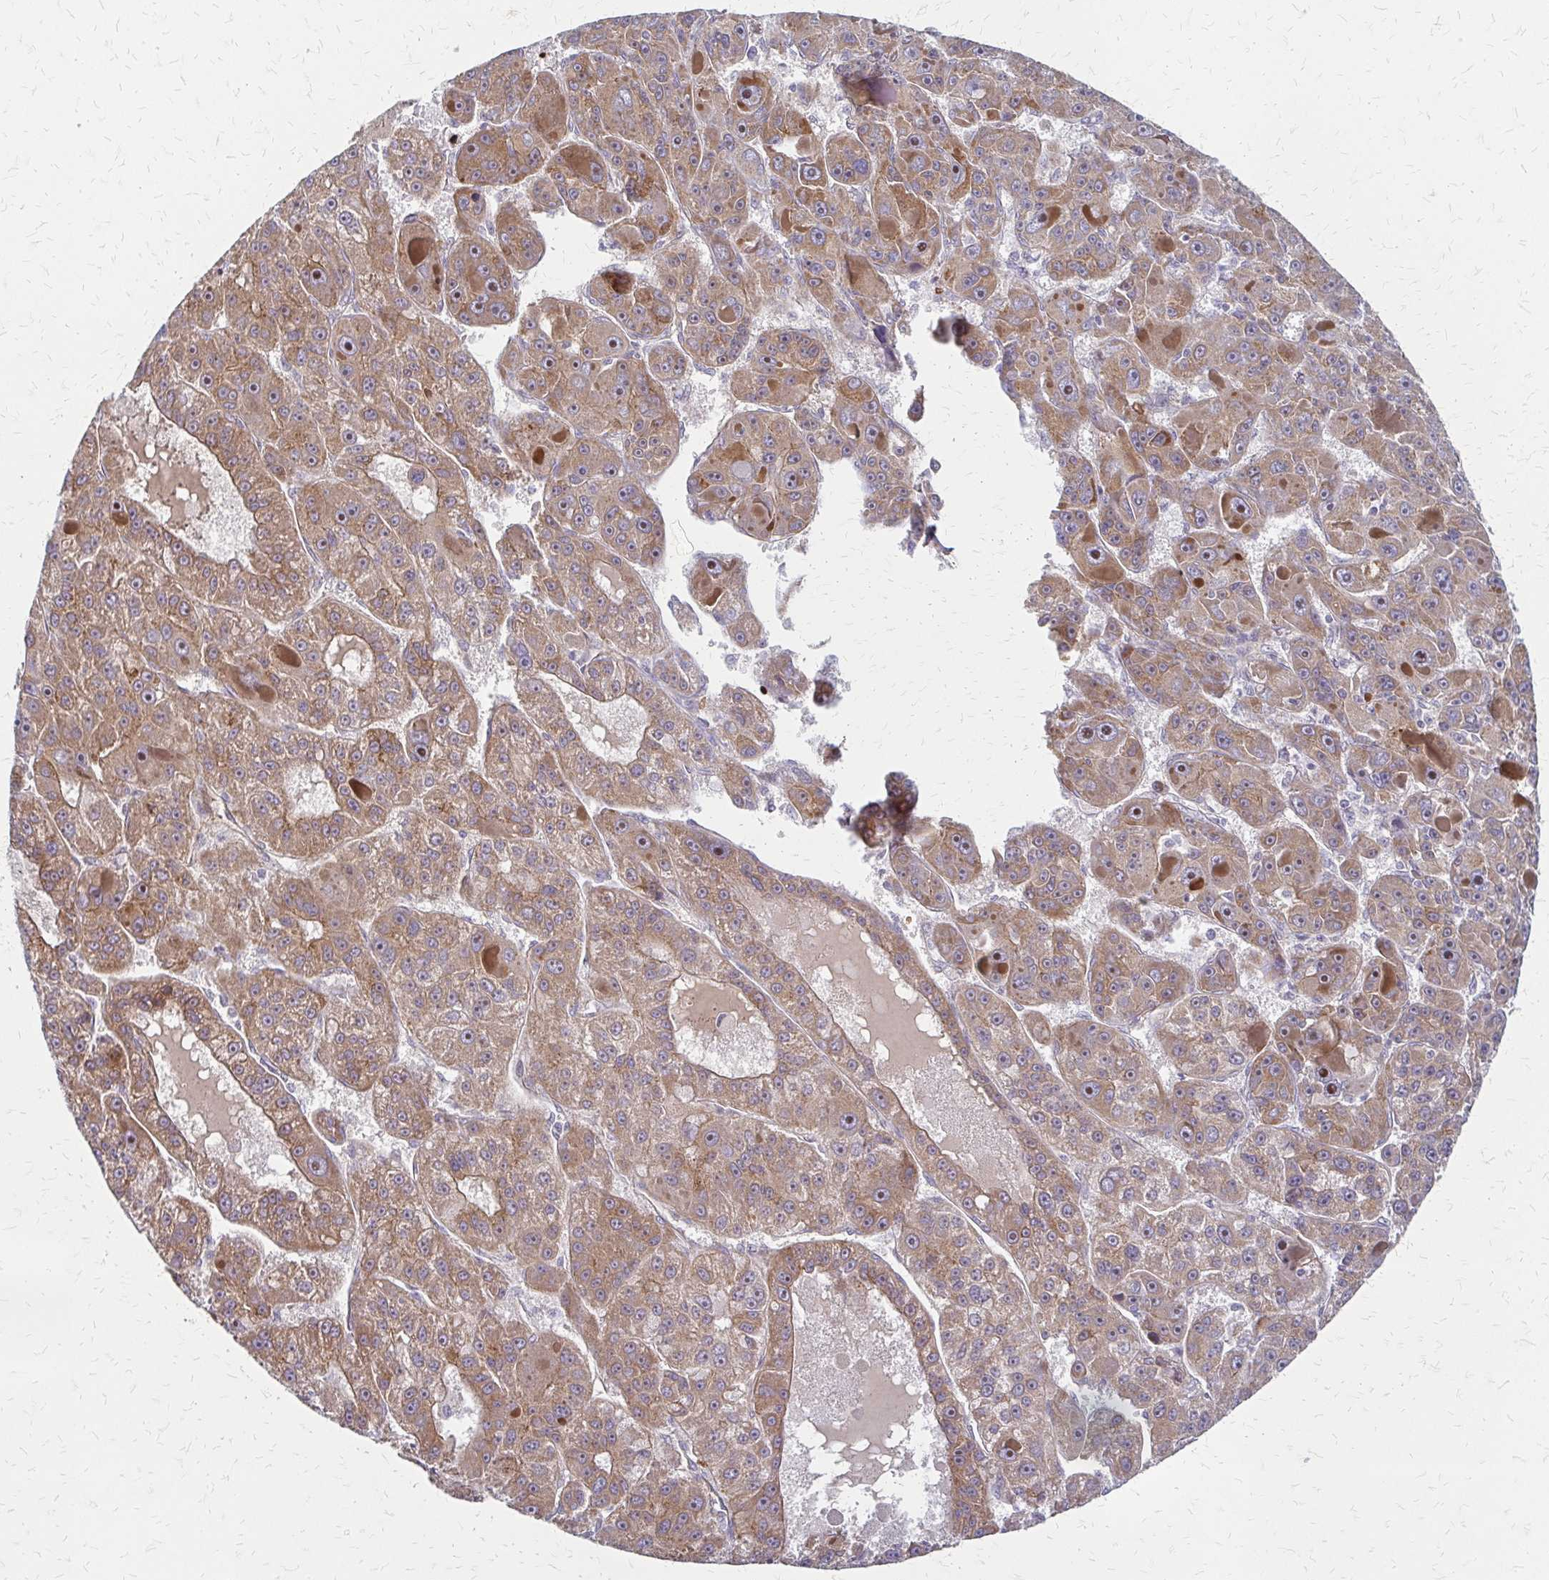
{"staining": {"intensity": "moderate", "quantity": ">75%", "location": "cytoplasmic/membranous"}, "tissue": "liver cancer", "cell_type": "Tumor cells", "image_type": "cancer", "snomed": [{"axis": "morphology", "description": "Carcinoma, Hepatocellular, NOS"}, {"axis": "topography", "description": "Liver"}], "caption": "Immunohistochemistry (IHC) staining of liver hepatocellular carcinoma, which shows medium levels of moderate cytoplasmic/membranous expression in about >75% of tumor cells indicating moderate cytoplasmic/membranous protein expression. The staining was performed using DAB (brown) for protein detection and nuclei were counterstained in hematoxylin (blue).", "gene": "ZNF383", "patient": {"sex": "male", "age": 76}}